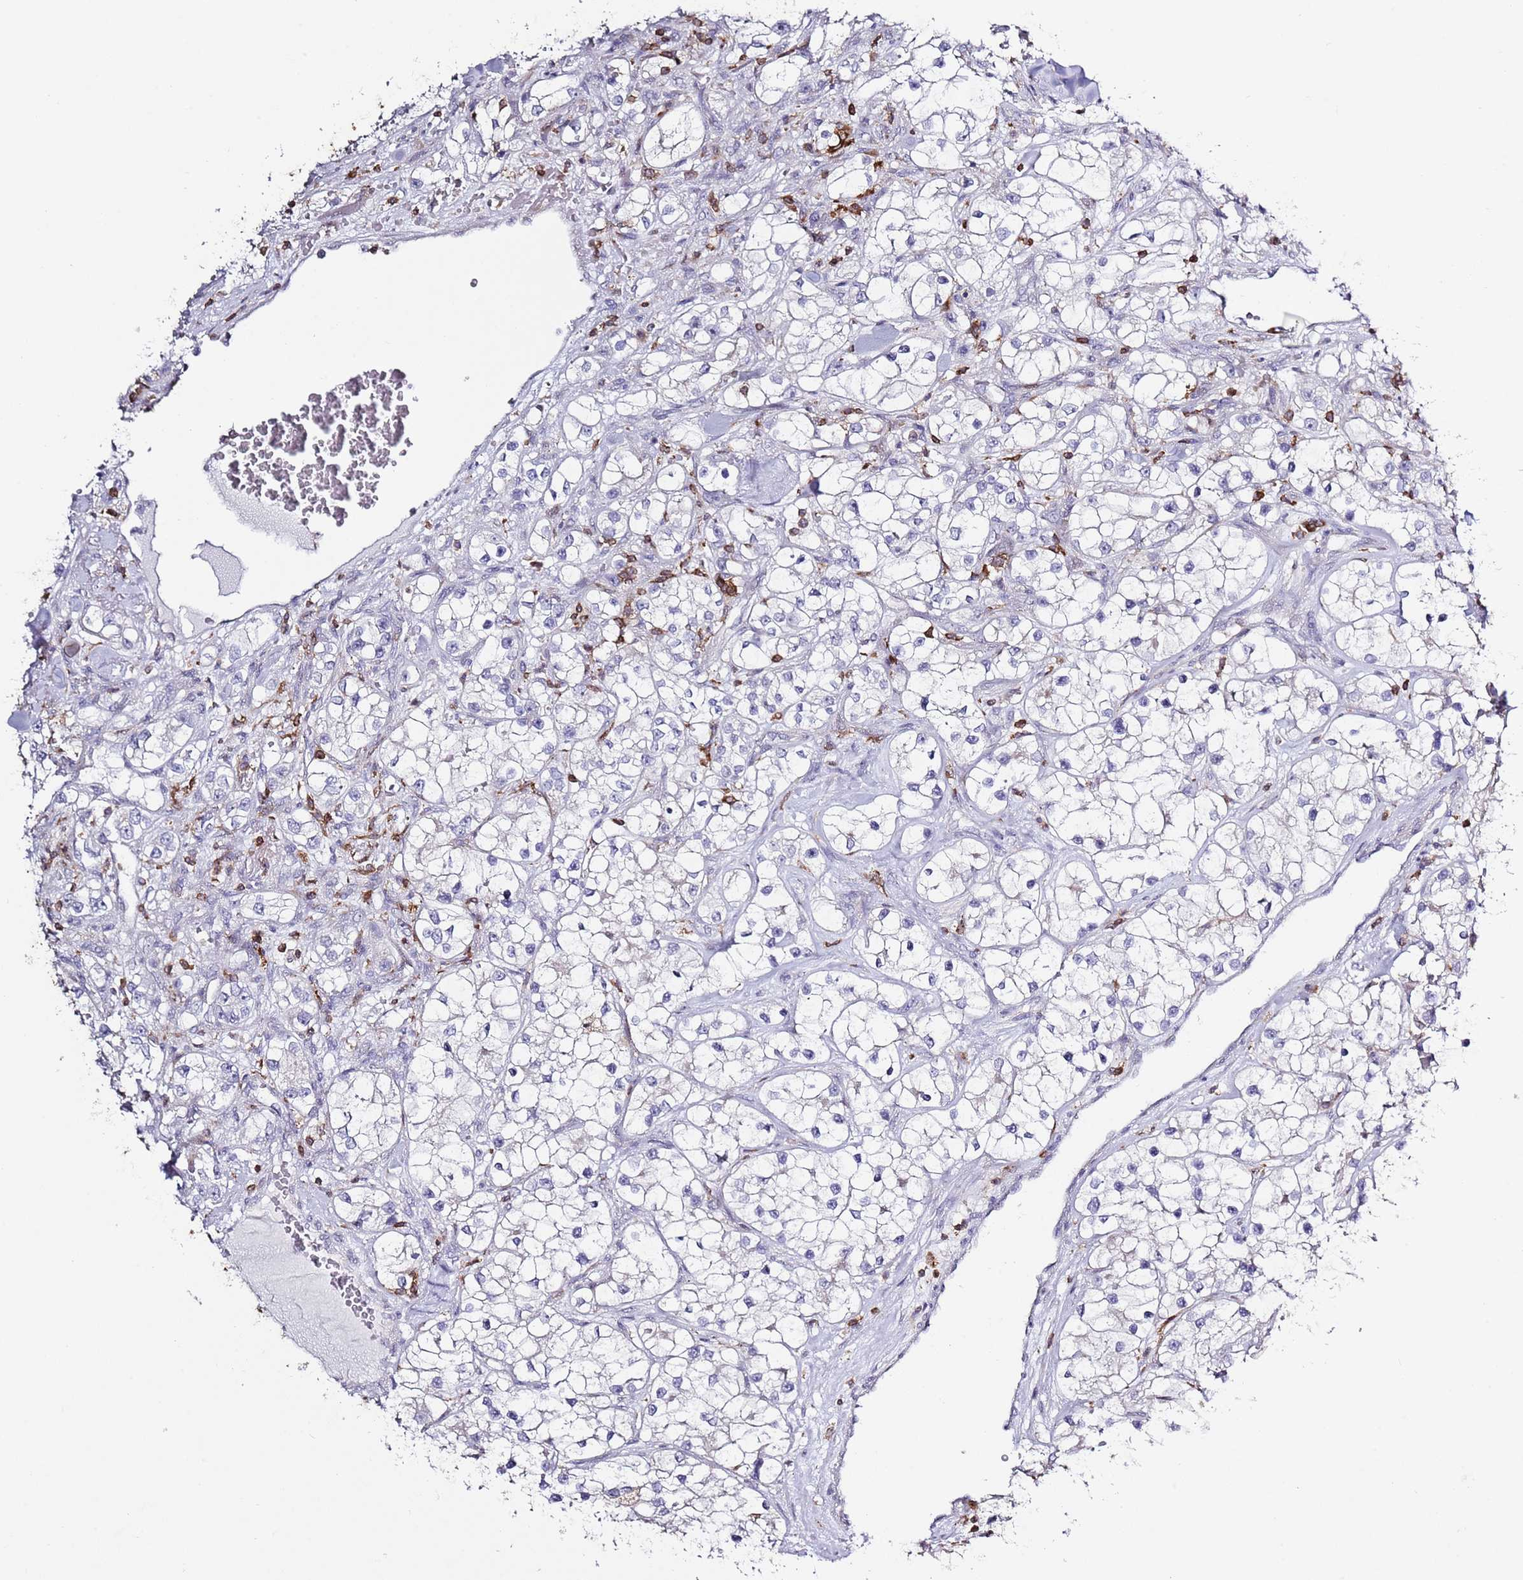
{"staining": {"intensity": "negative", "quantity": "none", "location": "none"}, "tissue": "renal cancer", "cell_type": "Tumor cells", "image_type": "cancer", "snomed": [{"axis": "morphology", "description": "Adenocarcinoma, NOS"}, {"axis": "topography", "description": "Kidney"}], "caption": "The photomicrograph shows no staining of tumor cells in renal cancer (adenocarcinoma).", "gene": "LPXN", "patient": {"sex": "male", "age": 77}}